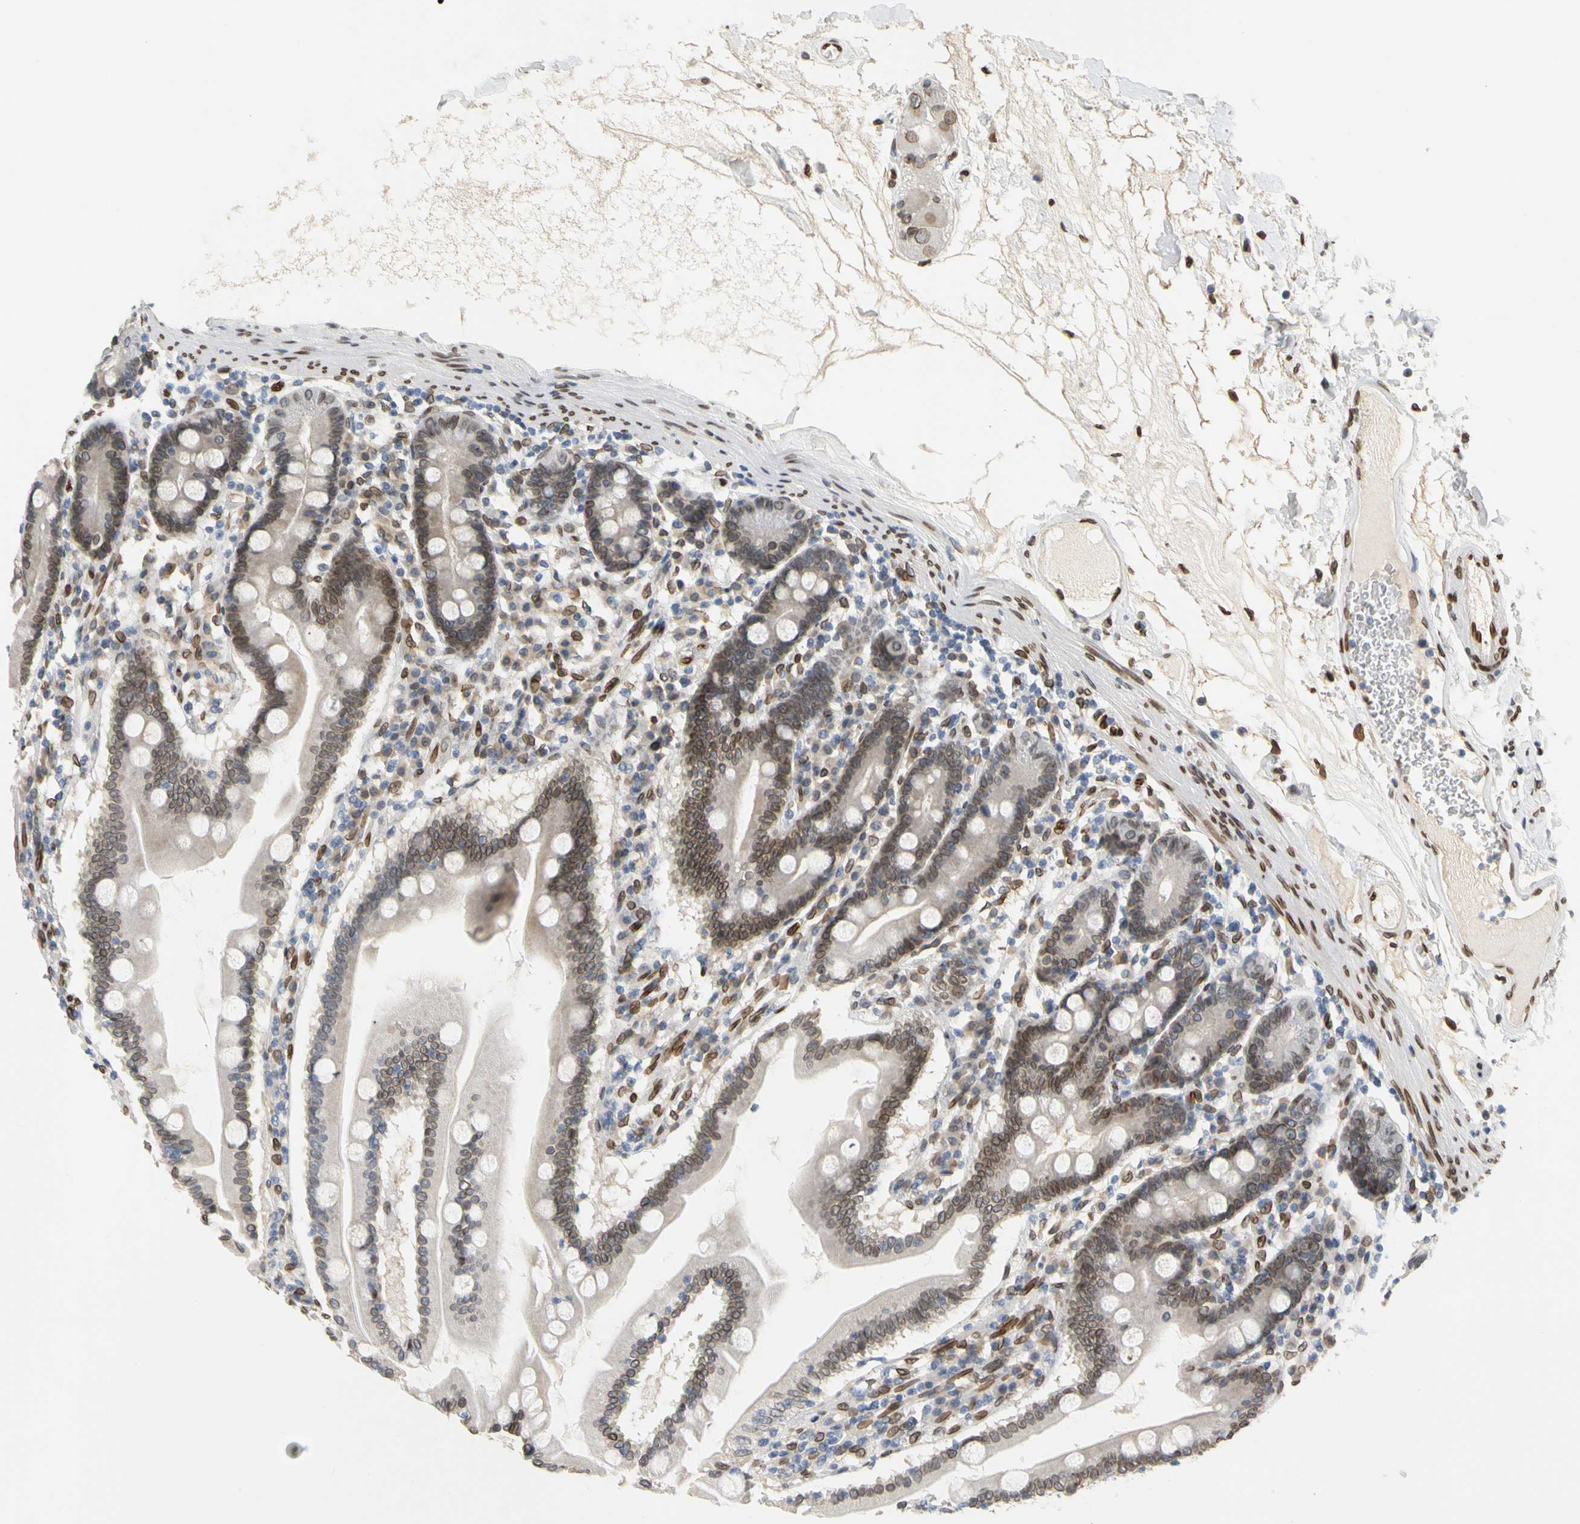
{"staining": {"intensity": "moderate", "quantity": ">75%", "location": "cytoplasmic/membranous,nuclear"}, "tissue": "duodenum", "cell_type": "Glandular cells", "image_type": "normal", "snomed": [{"axis": "morphology", "description": "Normal tissue, NOS"}, {"axis": "topography", "description": "Duodenum"}], "caption": "This micrograph demonstrates immunohistochemistry (IHC) staining of unremarkable human duodenum, with medium moderate cytoplasmic/membranous,nuclear positivity in approximately >75% of glandular cells.", "gene": "SUN1", "patient": {"sex": "female", "age": 64}}